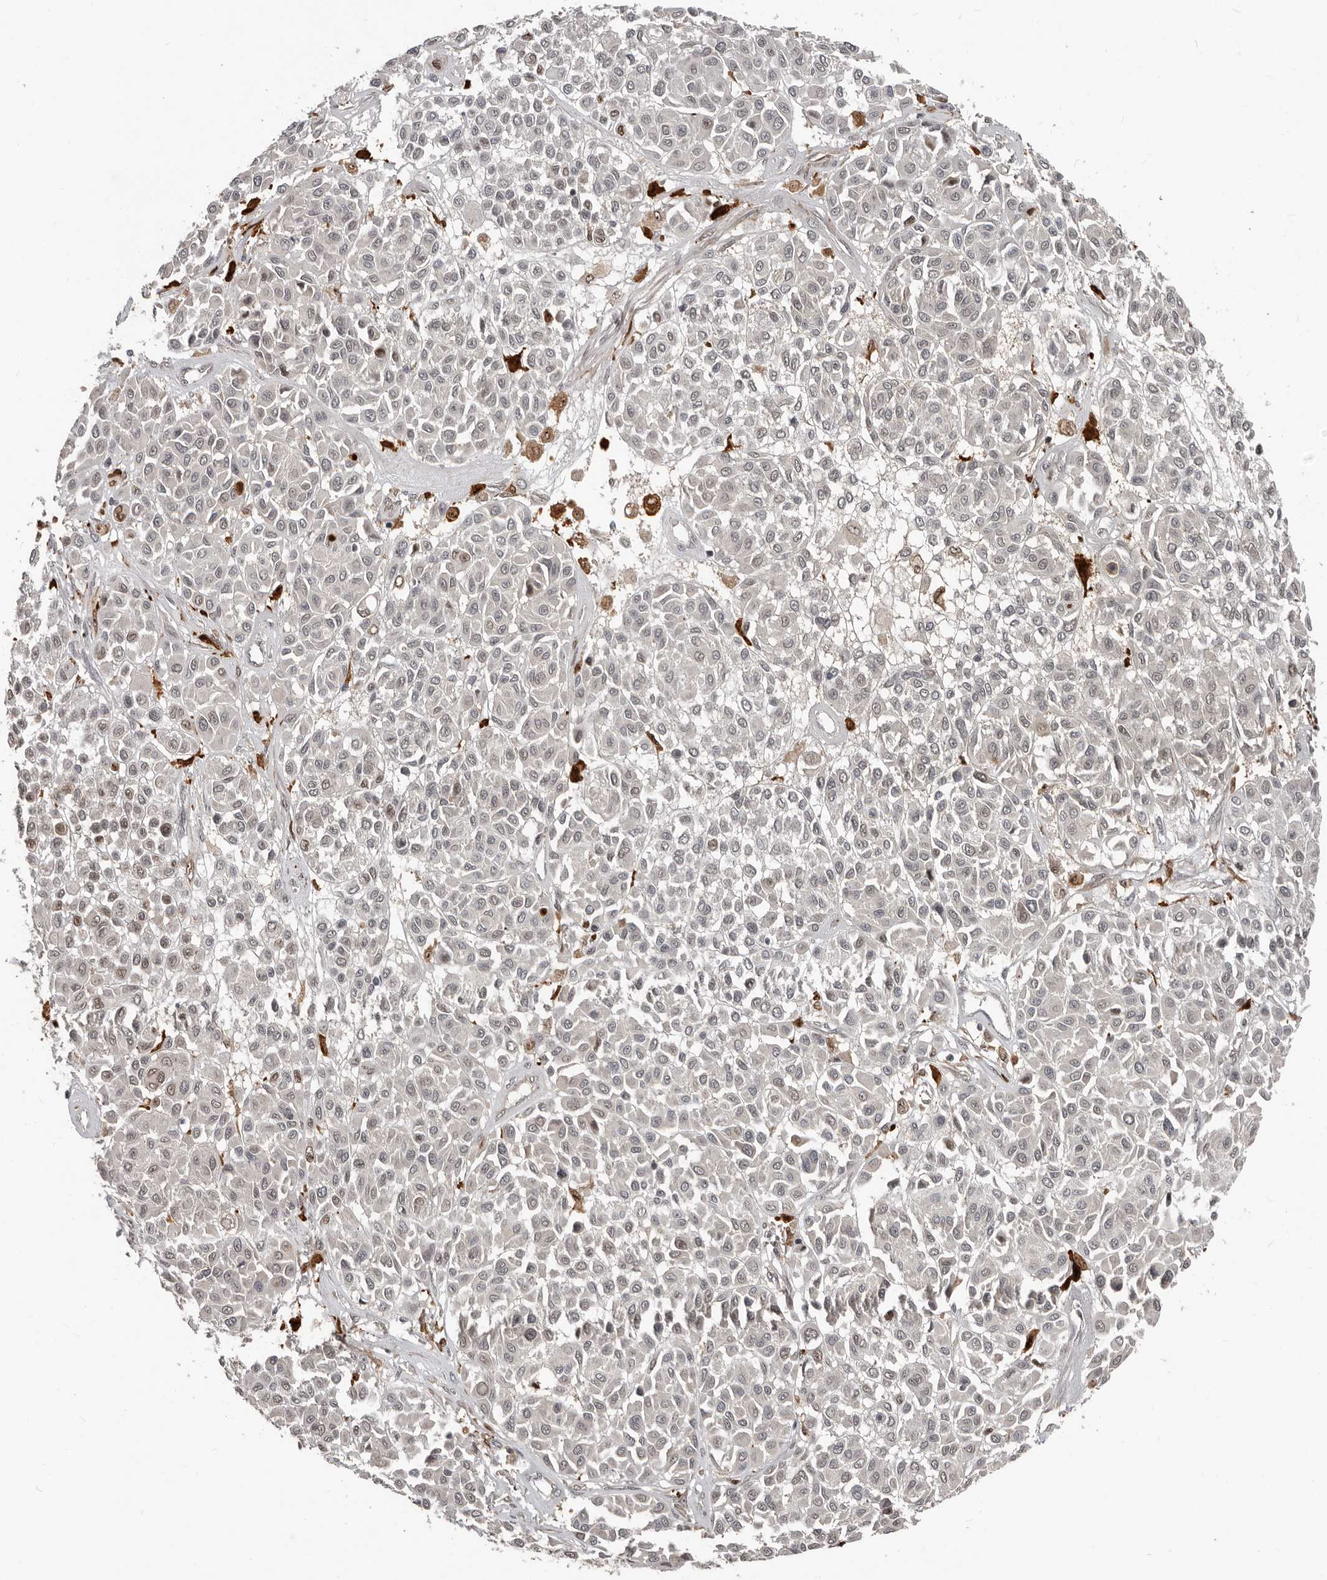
{"staining": {"intensity": "negative", "quantity": "none", "location": "none"}, "tissue": "melanoma", "cell_type": "Tumor cells", "image_type": "cancer", "snomed": [{"axis": "morphology", "description": "Malignant melanoma, Metastatic site"}, {"axis": "topography", "description": "Soft tissue"}], "caption": "Tumor cells are negative for brown protein staining in malignant melanoma (metastatic site).", "gene": "APOL6", "patient": {"sex": "male", "age": 41}}